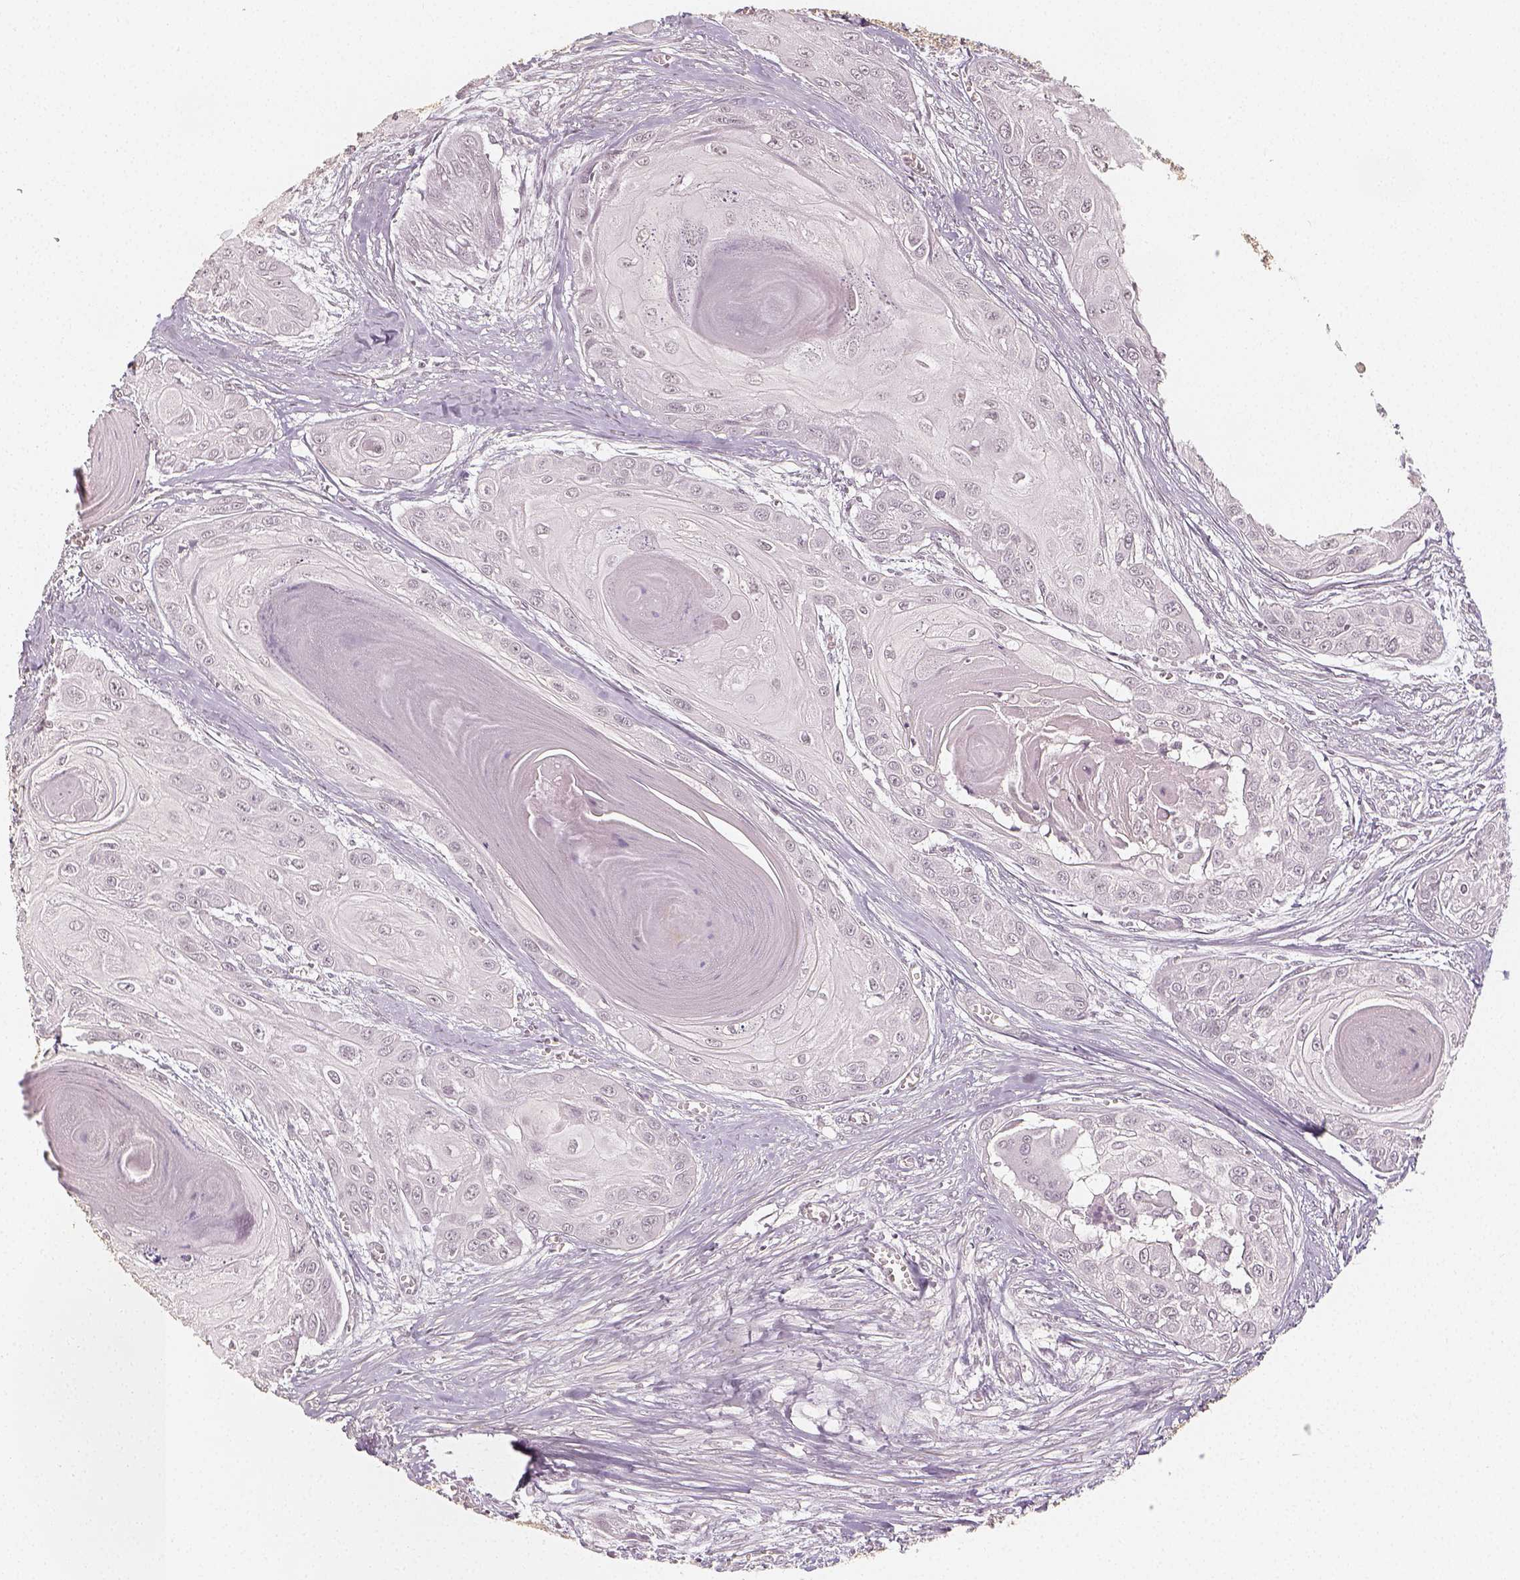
{"staining": {"intensity": "negative", "quantity": "none", "location": "none"}, "tissue": "head and neck cancer", "cell_type": "Tumor cells", "image_type": "cancer", "snomed": [{"axis": "morphology", "description": "Squamous cell carcinoma, NOS"}, {"axis": "topography", "description": "Oral tissue"}, {"axis": "topography", "description": "Head-Neck"}], "caption": "A histopathology image of squamous cell carcinoma (head and neck) stained for a protein displays no brown staining in tumor cells.", "gene": "HDAC1", "patient": {"sex": "male", "age": 71}}